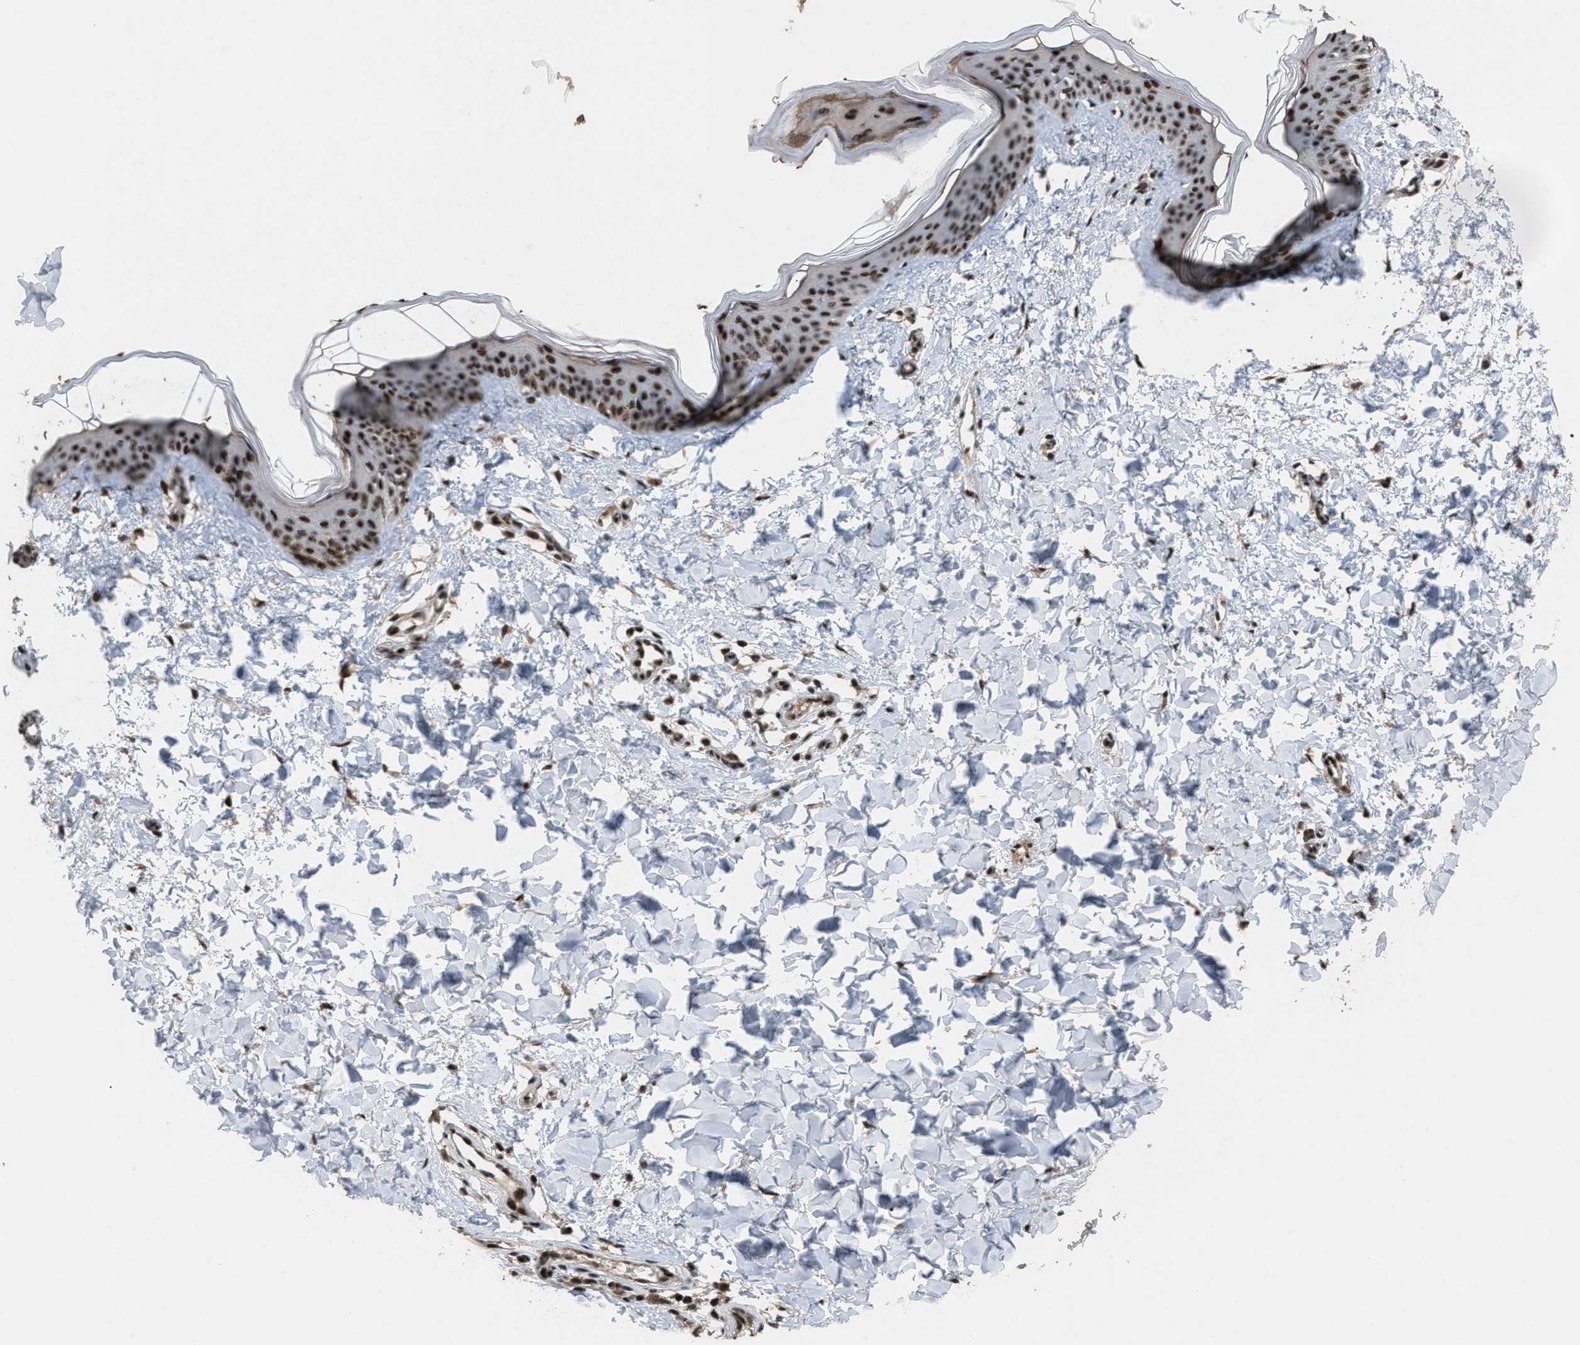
{"staining": {"intensity": "strong", "quantity": ">75%", "location": "nuclear"}, "tissue": "skin", "cell_type": "Fibroblasts", "image_type": "normal", "snomed": [{"axis": "morphology", "description": "Normal tissue, NOS"}, {"axis": "topography", "description": "Skin"}], "caption": "Protein expression analysis of unremarkable skin exhibits strong nuclear staining in approximately >75% of fibroblasts. (Brightfield microscopy of DAB IHC at high magnification).", "gene": "PRPF4", "patient": {"sex": "female", "age": 17}}